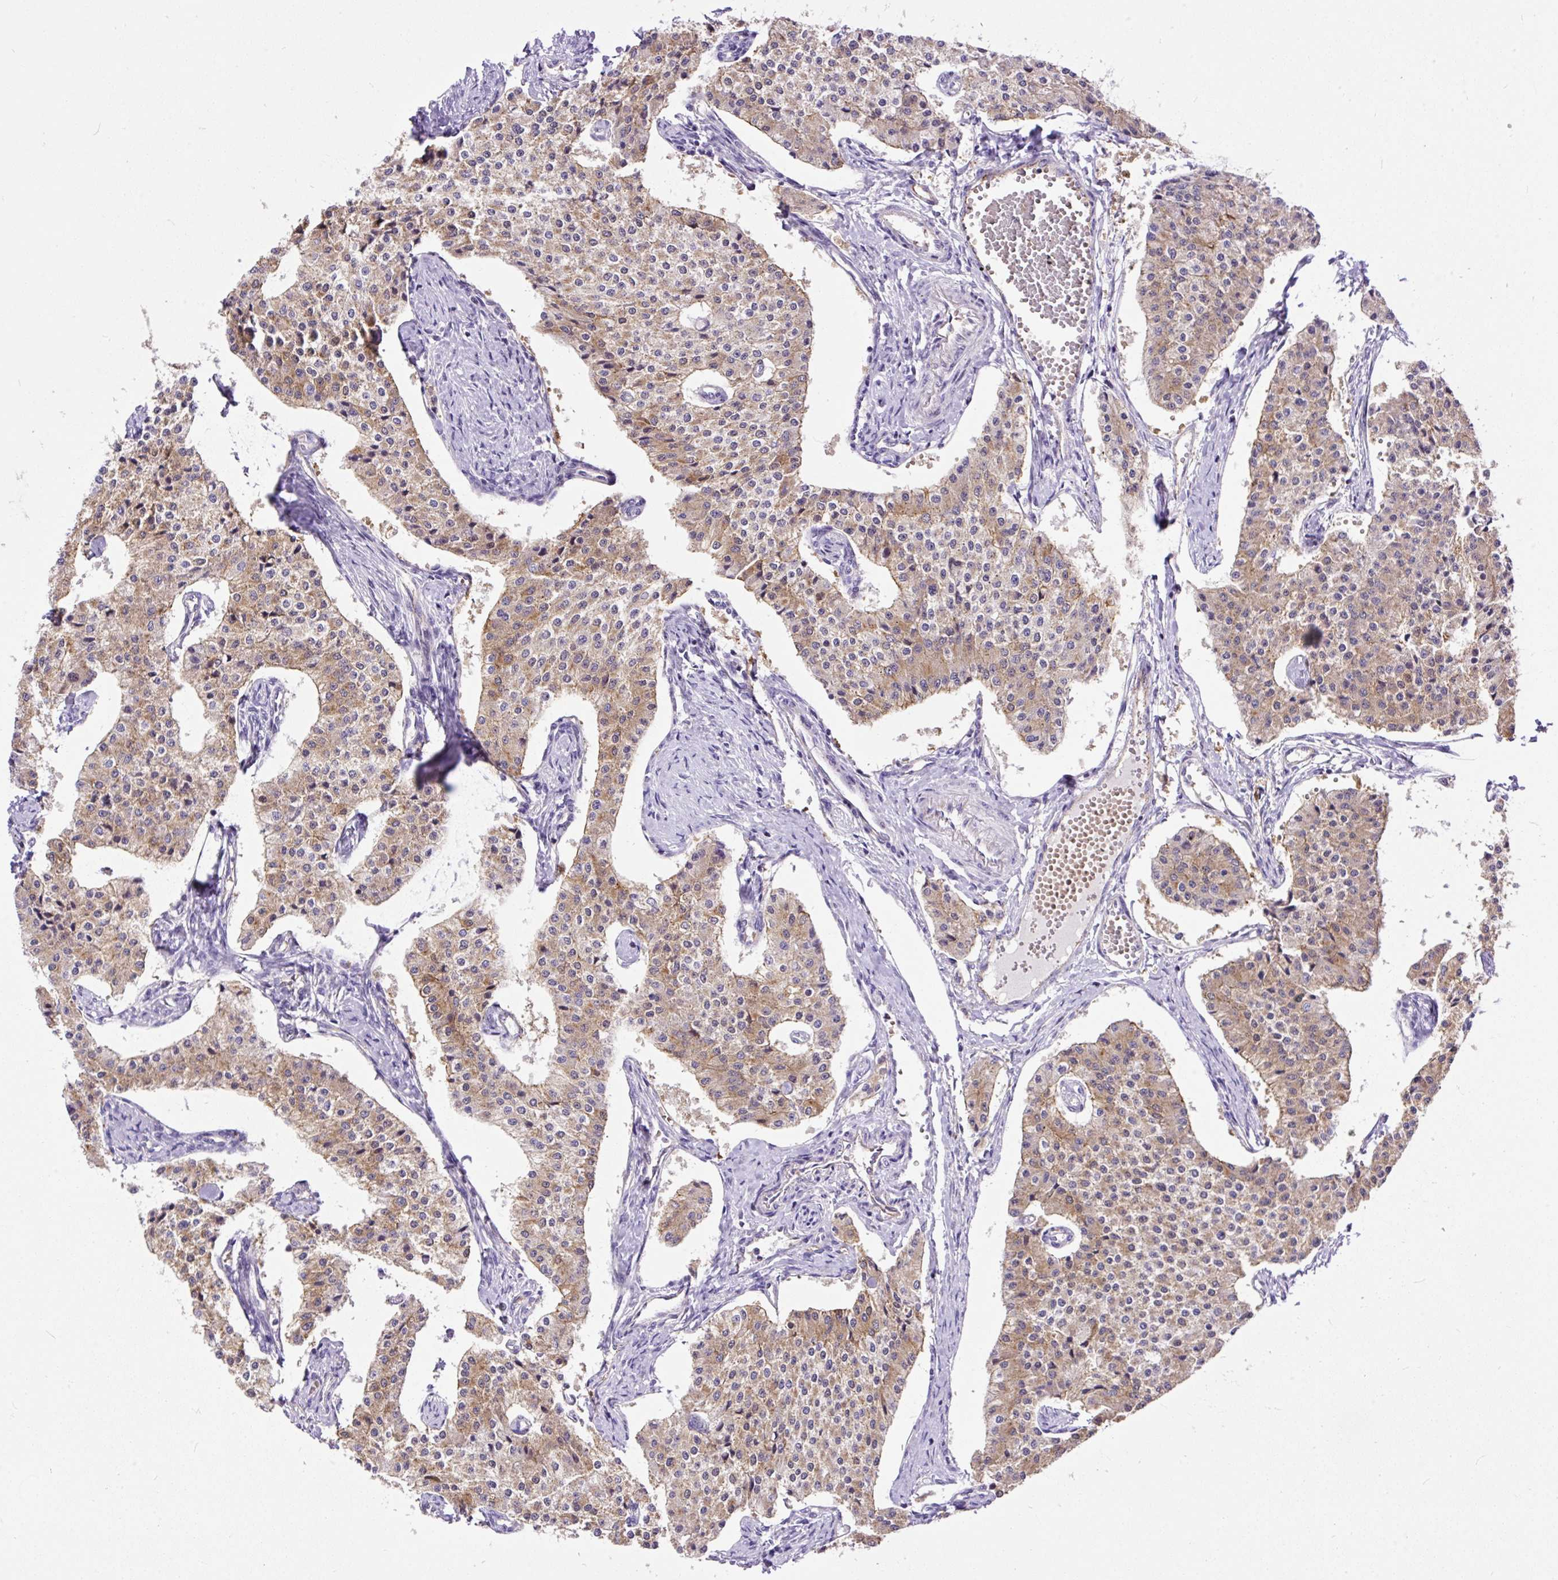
{"staining": {"intensity": "moderate", "quantity": "25%-75%", "location": "cytoplasmic/membranous"}, "tissue": "carcinoid", "cell_type": "Tumor cells", "image_type": "cancer", "snomed": [{"axis": "morphology", "description": "Carcinoid, malignant, NOS"}, {"axis": "topography", "description": "Colon"}], "caption": "About 25%-75% of tumor cells in carcinoid display moderate cytoplasmic/membranous protein staining as visualized by brown immunohistochemical staining.", "gene": "MAGEB16", "patient": {"sex": "female", "age": 52}}